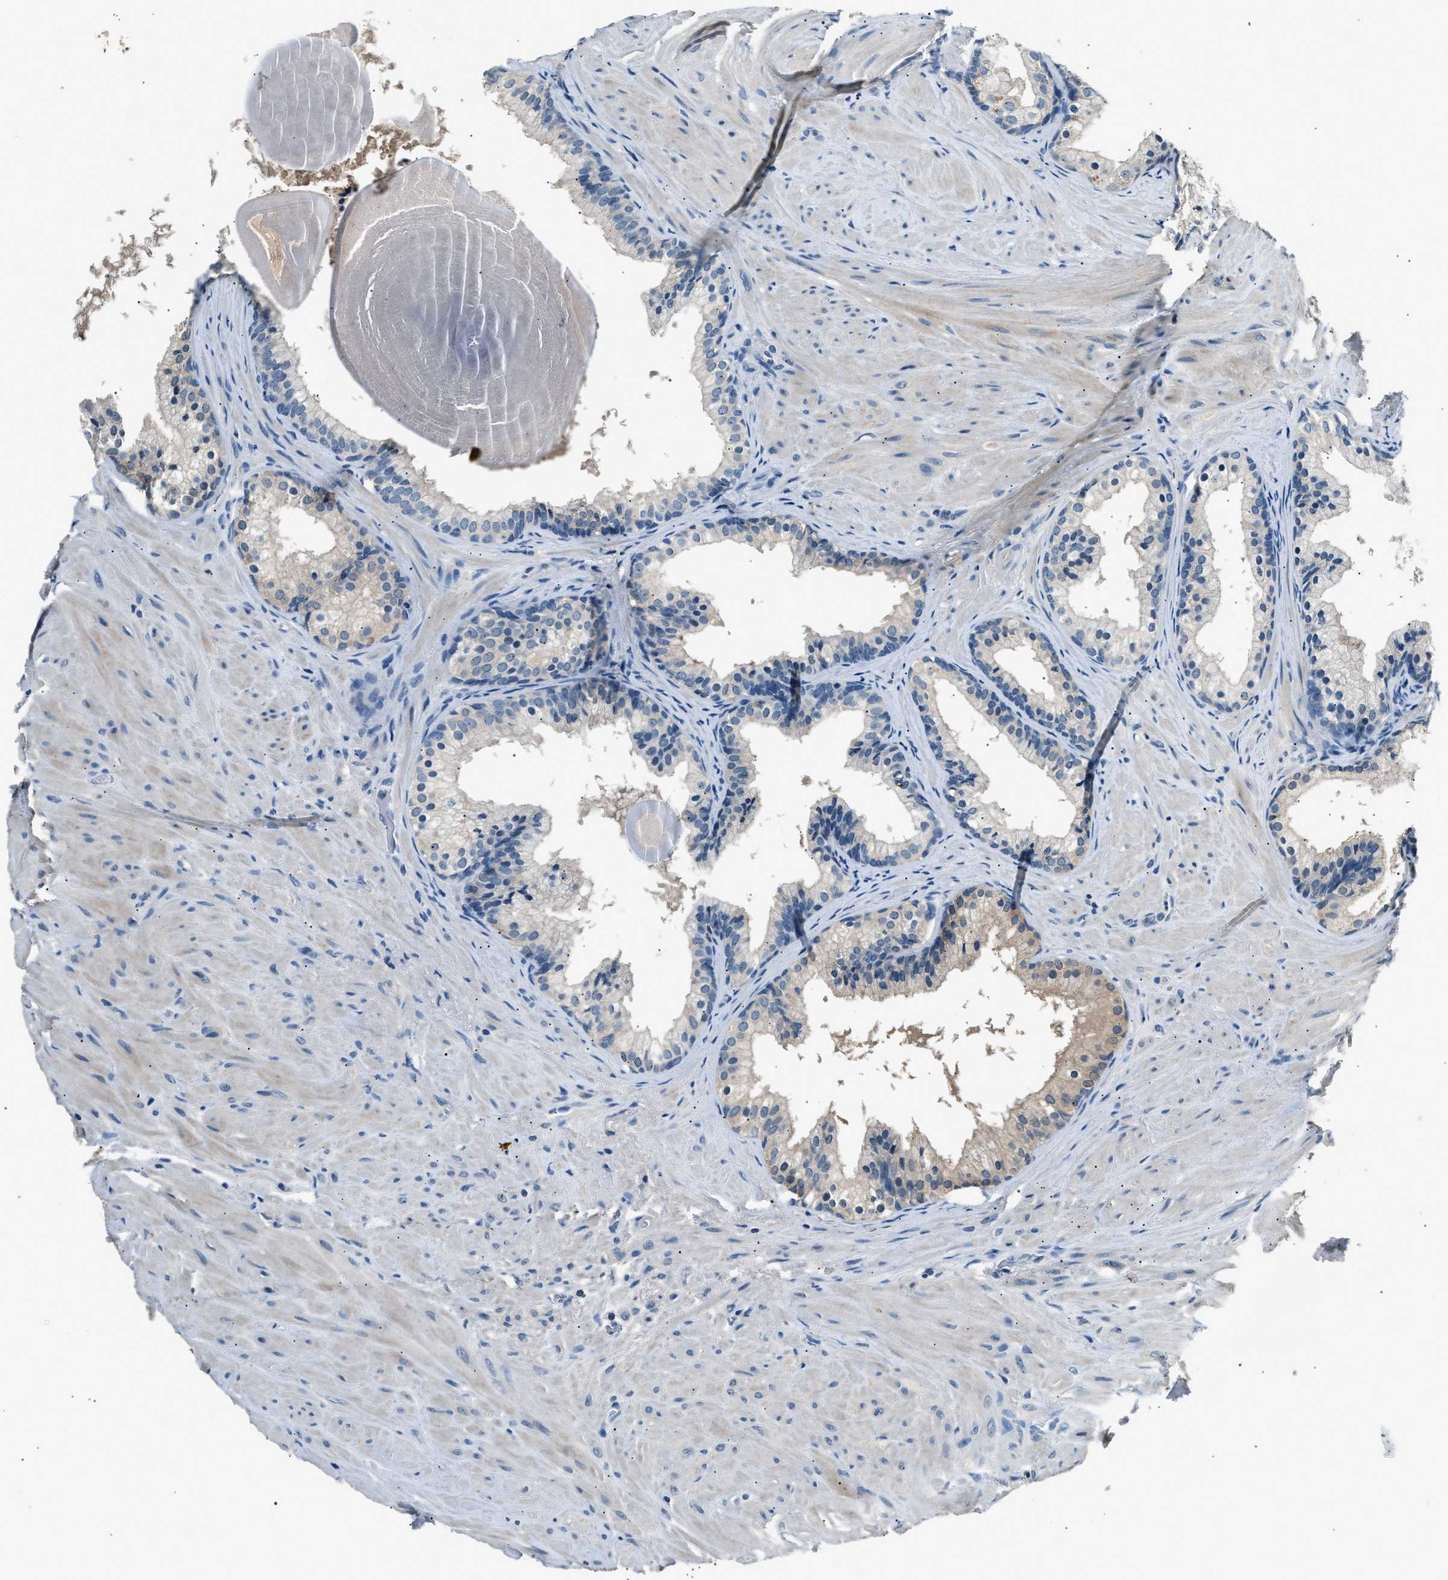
{"staining": {"intensity": "negative", "quantity": "none", "location": "none"}, "tissue": "prostate cancer", "cell_type": "Tumor cells", "image_type": "cancer", "snomed": [{"axis": "morphology", "description": "Adenocarcinoma, Low grade"}, {"axis": "topography", "description": "Prostate"}], "caption": "Micrograph shows no protein expression in tumor cells of prostate cancer (adenocarcinoma (low-grade)) tissue.", "gene": "INHA", "patient": {"sex": "male", "age": 69}}